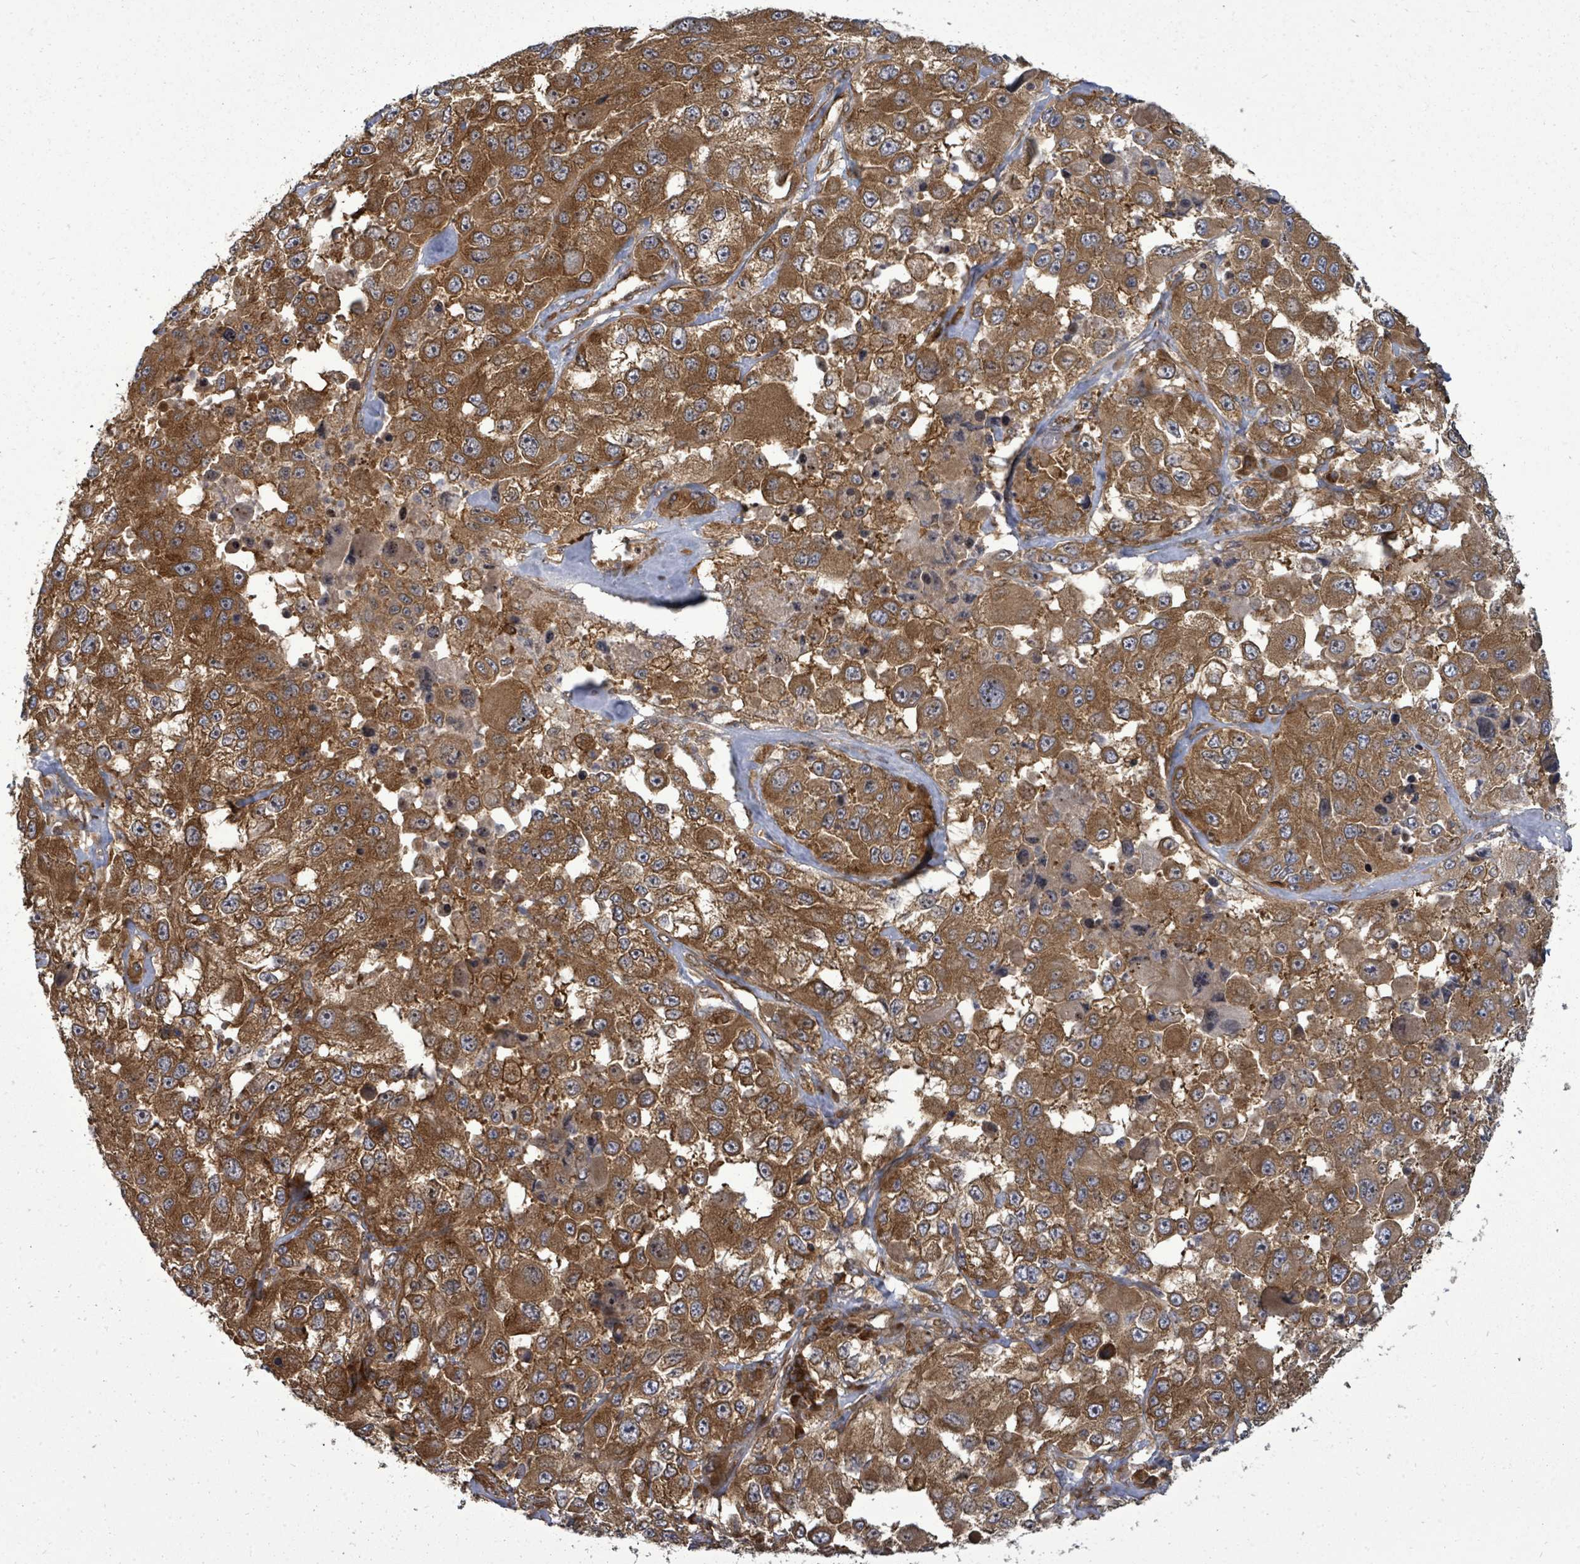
{"staining": {"intensity": "moderate", "quantity": ">75%", "location": "cytoplasmic/membranous"}, "tissue": "melanoma", "cell_type": "Tumor cells", "image_type": "cancer", "snomed": [{"axis": "morphology", "description": "Malignant melanoma, Metastatic site"}, {"axis": "topography", "description": "Lymph node"}], "caption": "Human malignant melanoma (metastatic site) stained with a protein marker displays moderate staining in tumor cells.", "gene": "EIF3C", "patient": {"sex": "male", "age": 62}}